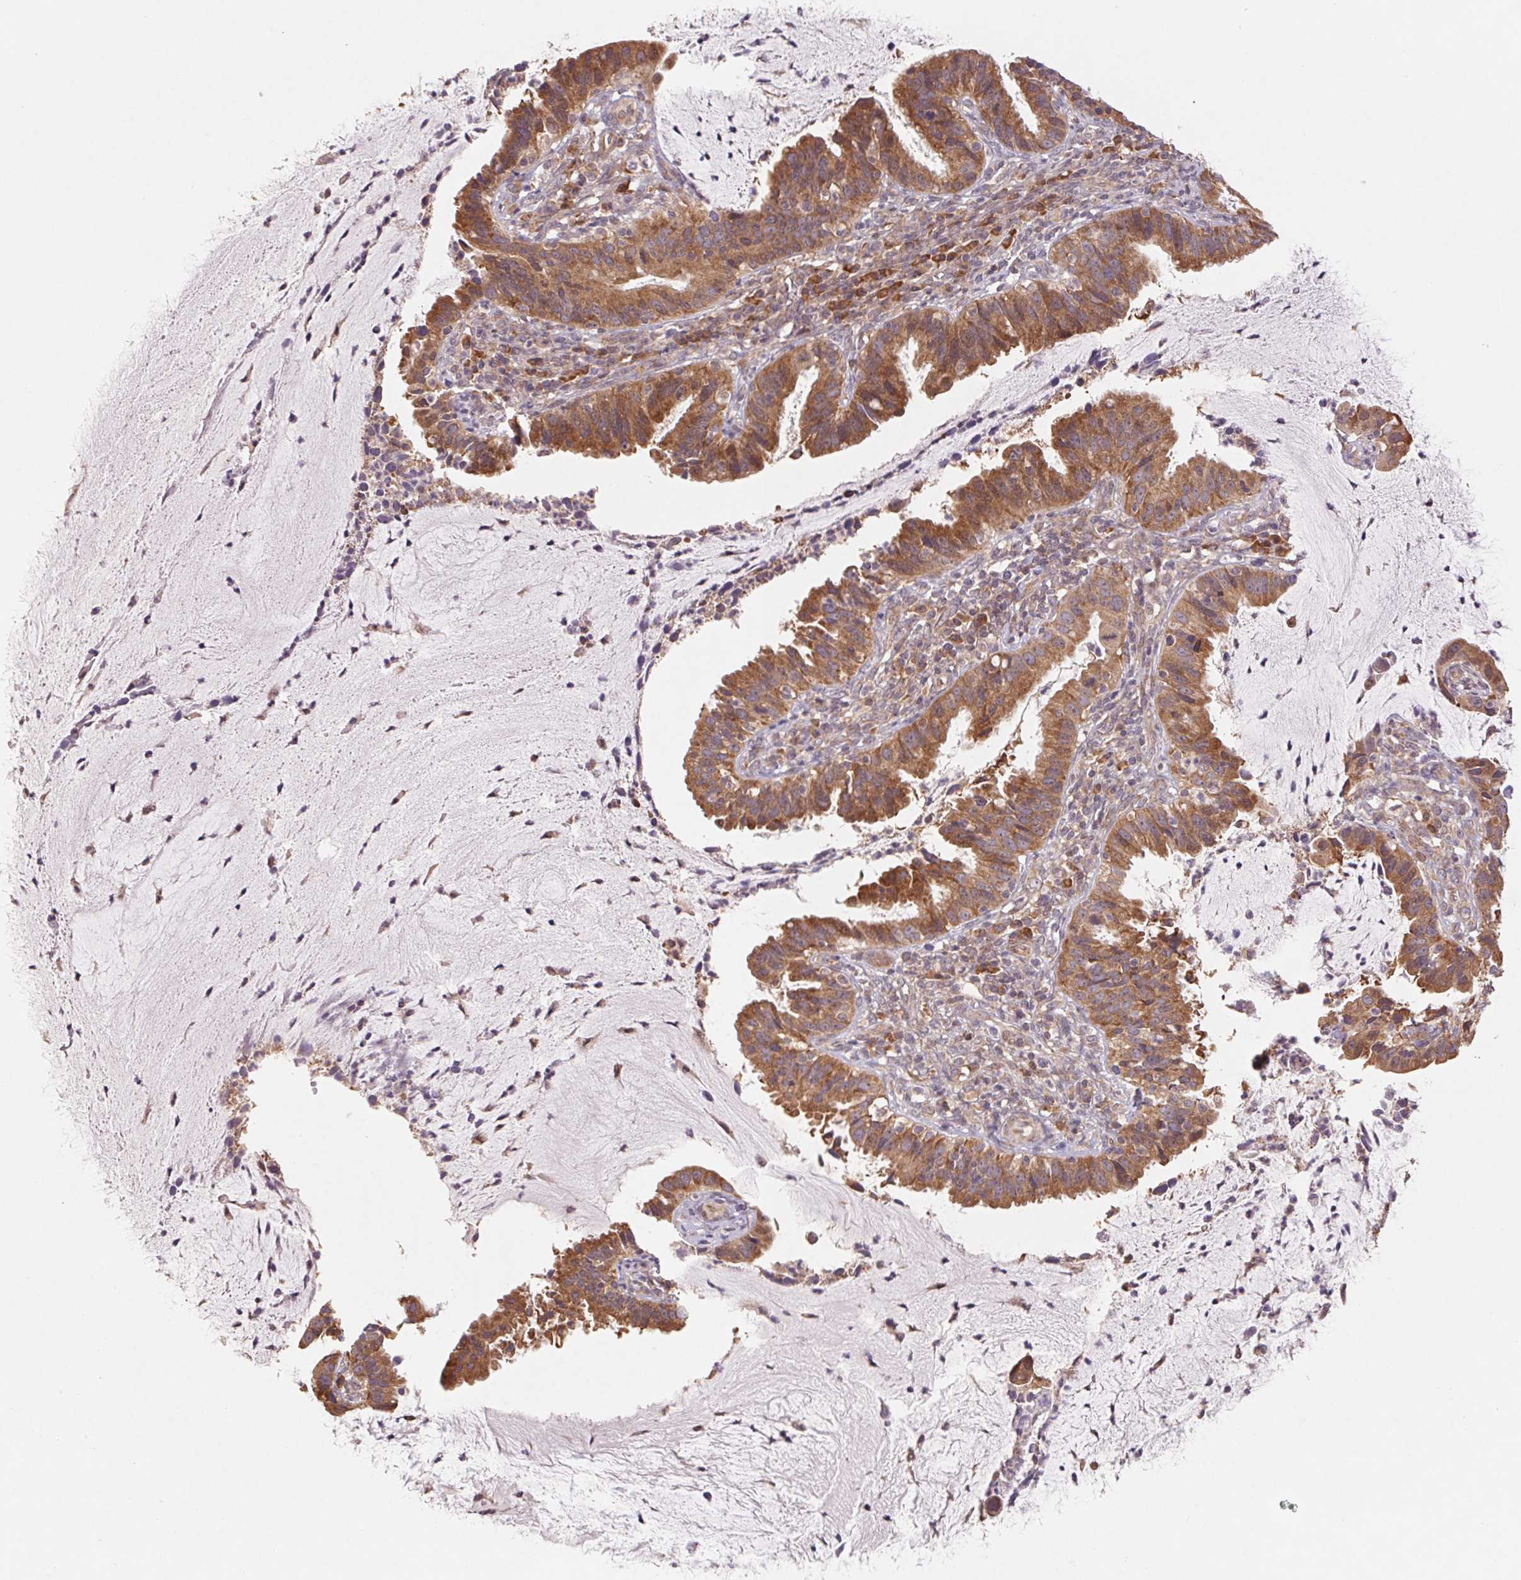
{"staining": {"intensity": "moderate", "quantity": ">75%", "location": "cytoplasmic/membranous"}, "tissue": "cervical cancer", "cell_type": "Tumor cells", "image_type": "cancer", "snomed": [{"axis": "morphology", "description": "Adenocarcinoma, NOS"}, {"axis": "topography", "description": "Cervix"}], "caption": "Human cervical cancer stained with a protein marker displays moderate staining in tumor cells.", "gene": "RPL27A", "patient": {"sex": "female", "age": 34}}